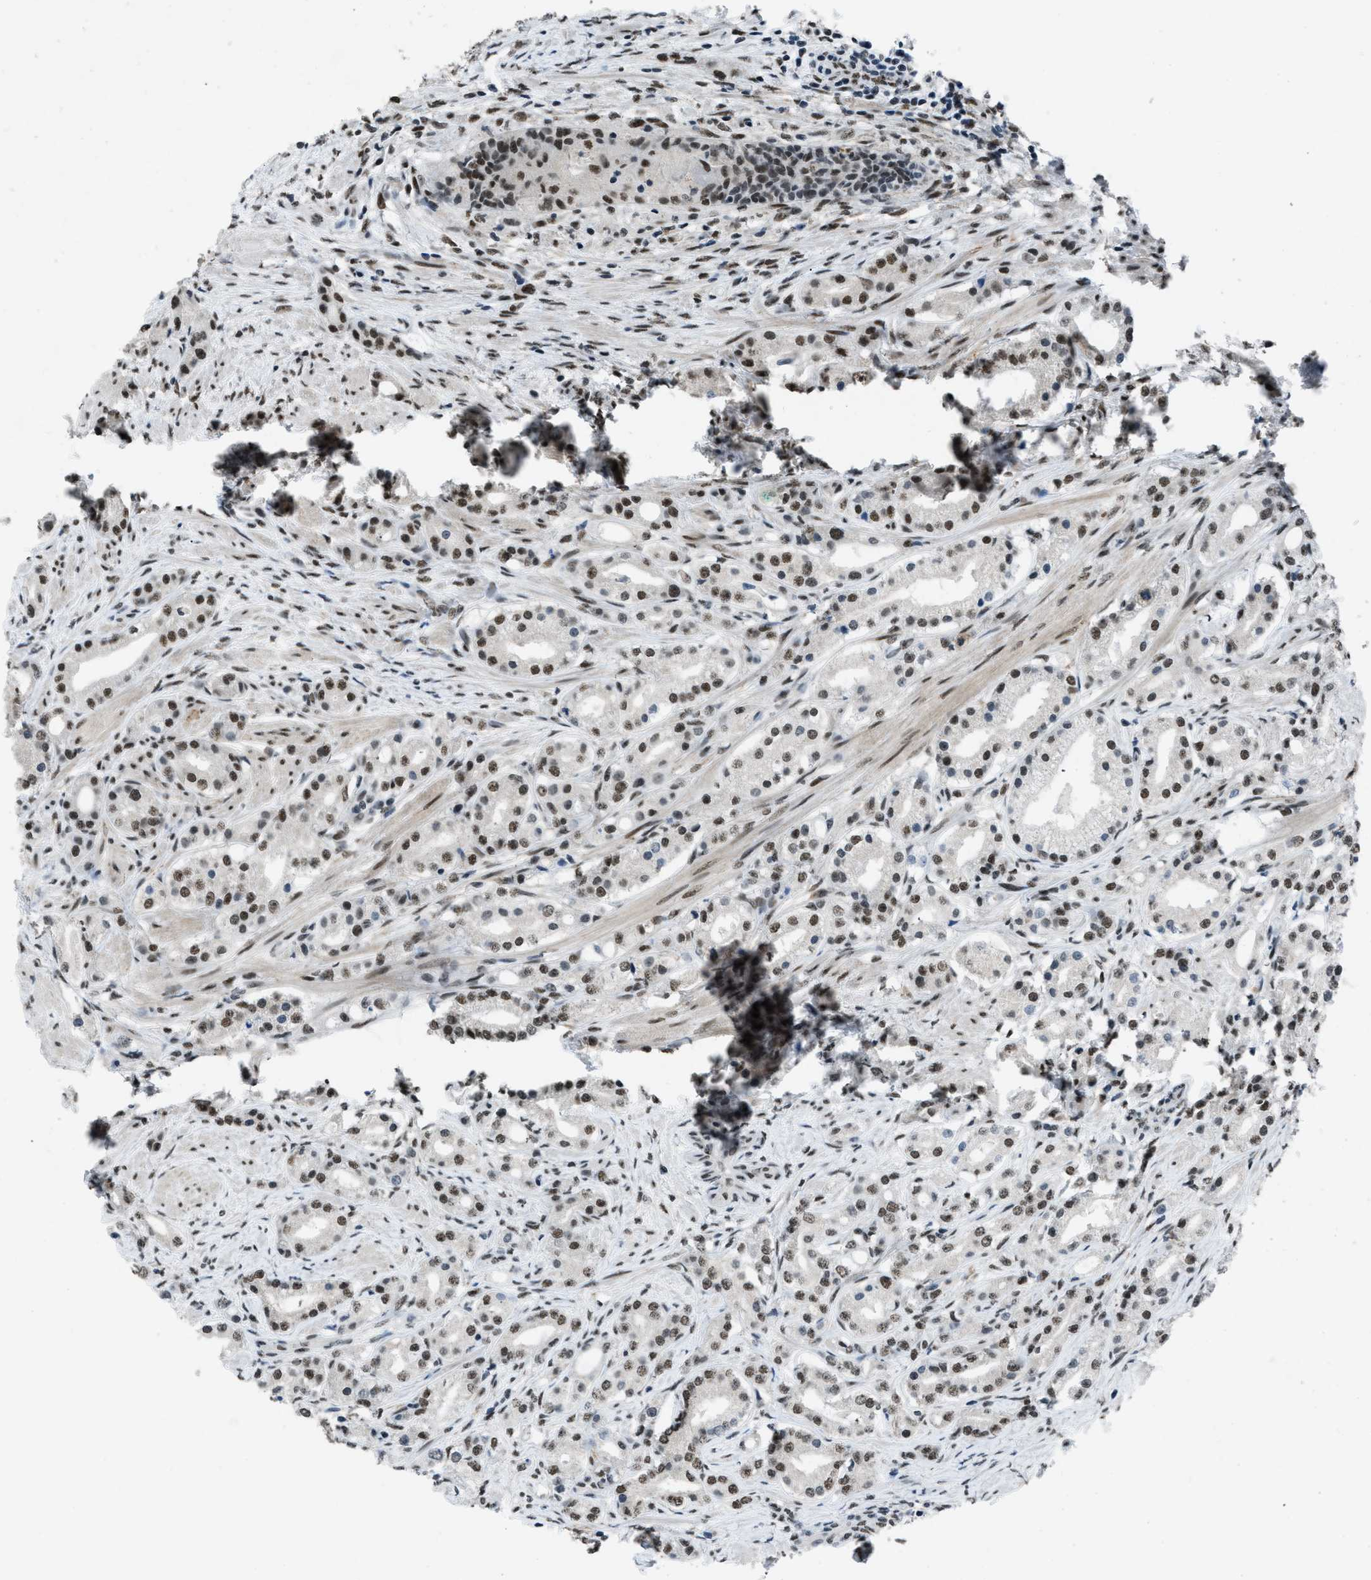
{"staining": {"intensity": "moderate", "quantity": ">75%", "location": "nuclear"}, "tissue": "prostate cancer", "cell_type": "Tumor cells", "image_type": "cancer", "snomed": [{"axis": "morphology", "description": "Adenocarcinoma, Low grade"}, {"axis": "topography", "description": "Prostate"}], "caption": "This is an image of immunohistochemistry staining of prostate cancer, which shows moderate positivity in the nuclear of tumor cells.", "gene": "GATAD2B", "patient": {"sex": "male", "age": 63}}